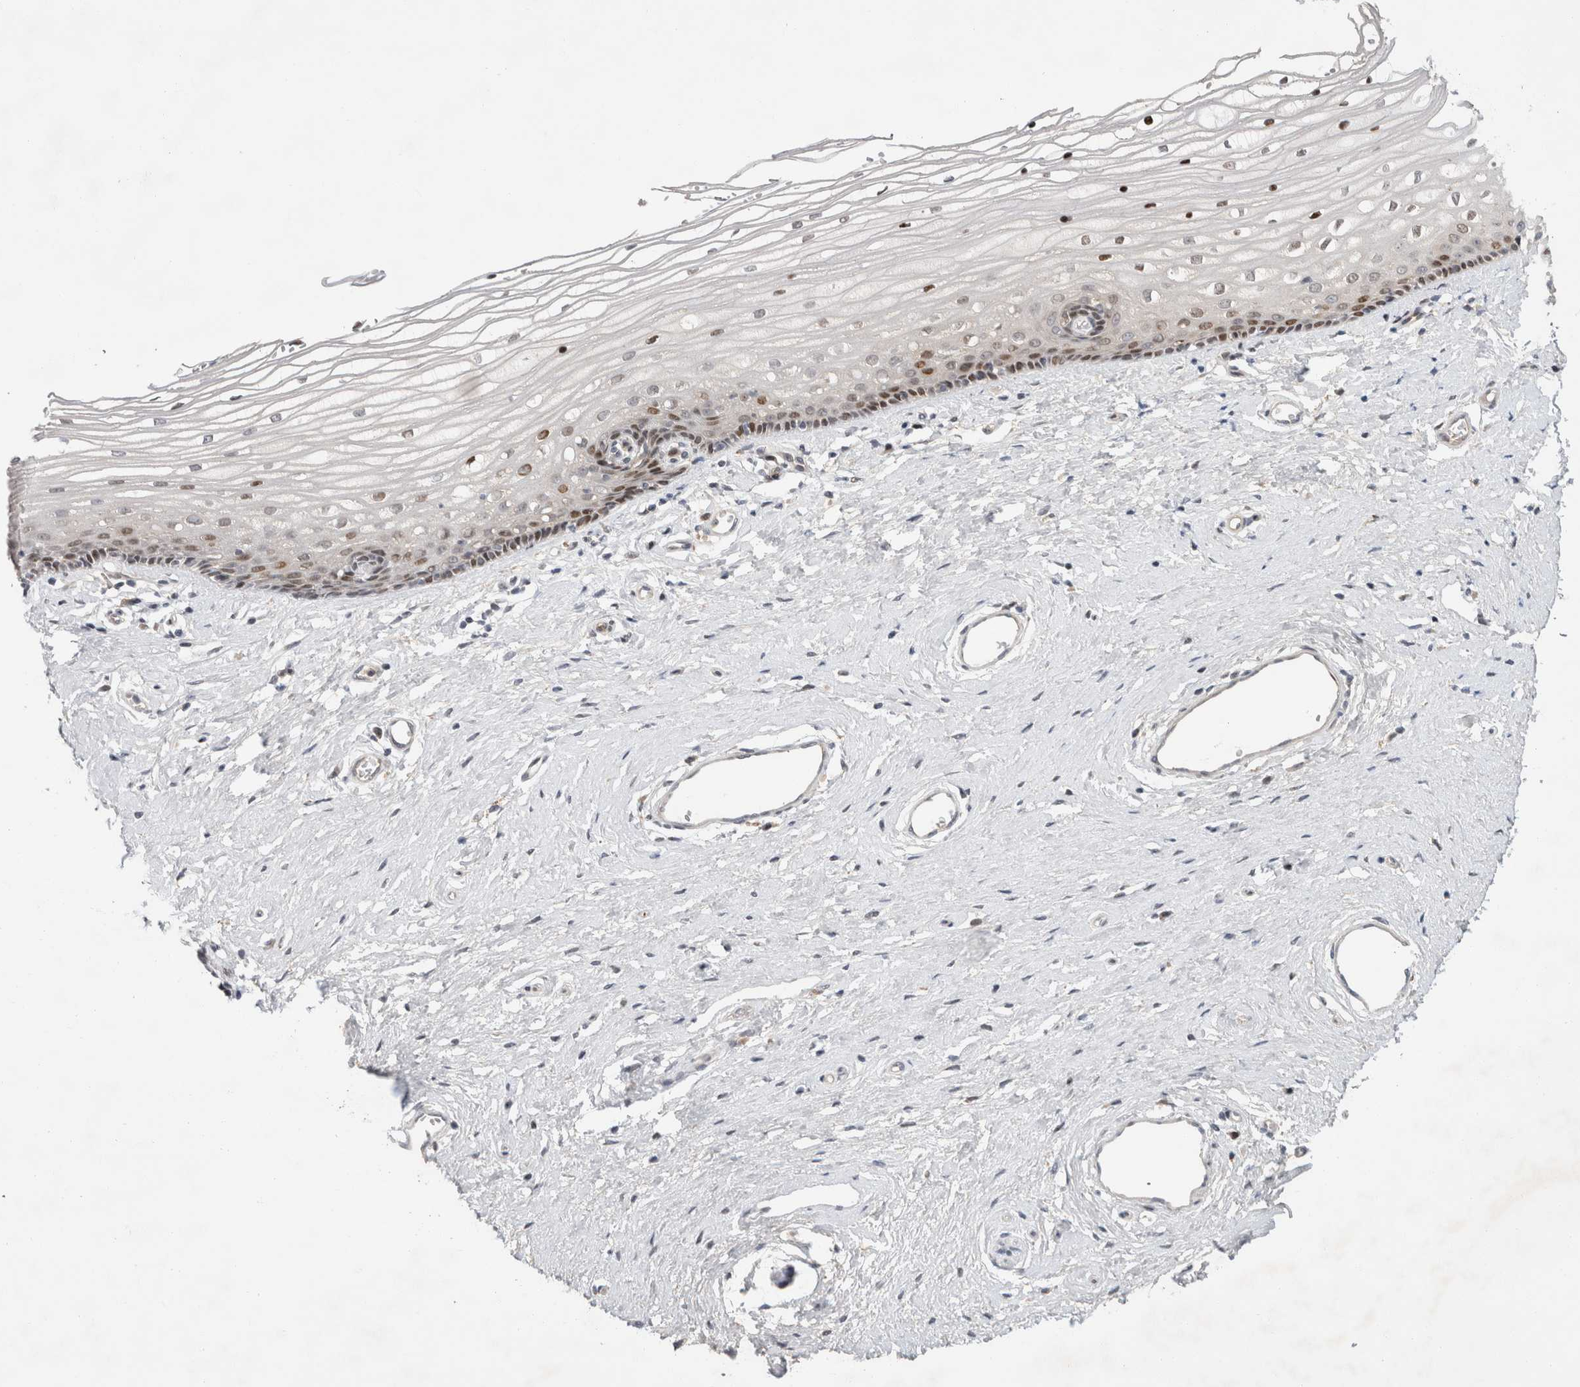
{"staining": {"intensity": "moderate", "quantity": "25%-75%", "location": "nuclear"}, "tissue": "vagina", "cell_type": "Squamous epithelial cells", "image_type": "normal", "snomed": [{"axis": "morphology", "description": "Normal tissue, NOS"}, {"axis": "topography", "description": "Vagina"}], "caption": "Brown immunohistochemical staining in benign human vagina demonstrates moderate nuclear expression in approximately 25%-75% of squamous epithelial cells.", "gene": "C8orf58", "patient": {"sex": "female", "age": 46}}